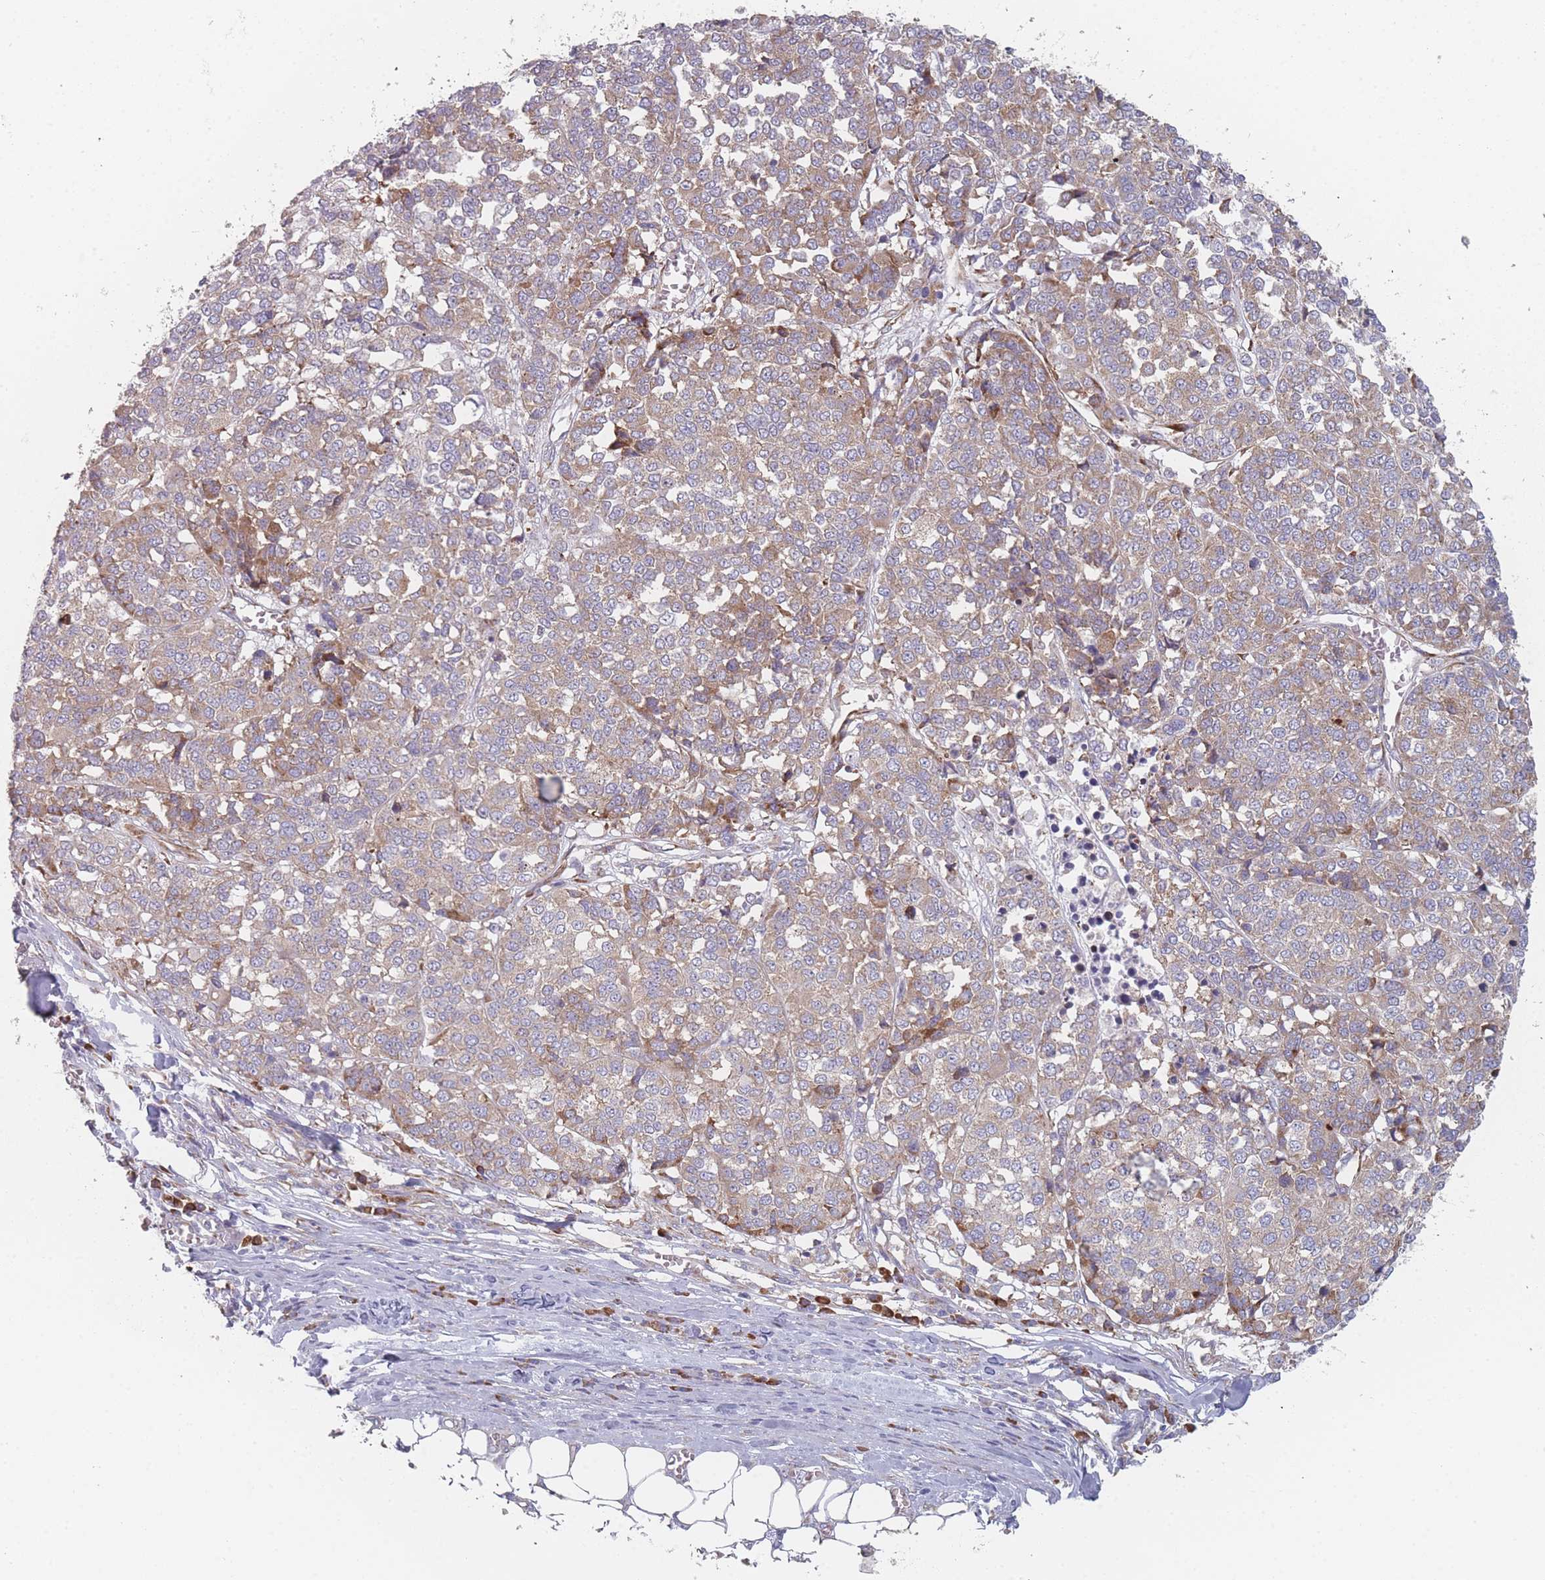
{"staining": {"intensity": "weak", "quantity": "25%-75%", "location": "cytoplasmic/membranous"}, "tissue": "melanoma", "cell_type": "Tumor cells", "image_type": "cancer", "snomed": [{"axis": "morphology", "description": "Malignant melanoma, Metastatic site"}, {"axis": "topography", "description": "Lymph node"}], "caption": "Brown immunohistochemical staining in human melanoma demonstrates weak cytoplasmic/membranous staining in about 25%-75% of tumor cells. (brown staining indicates protein expression, while blue staining denotes nuclei).", "gene": "CACNG5", "patient": {"sex": "male", "age": 44}}